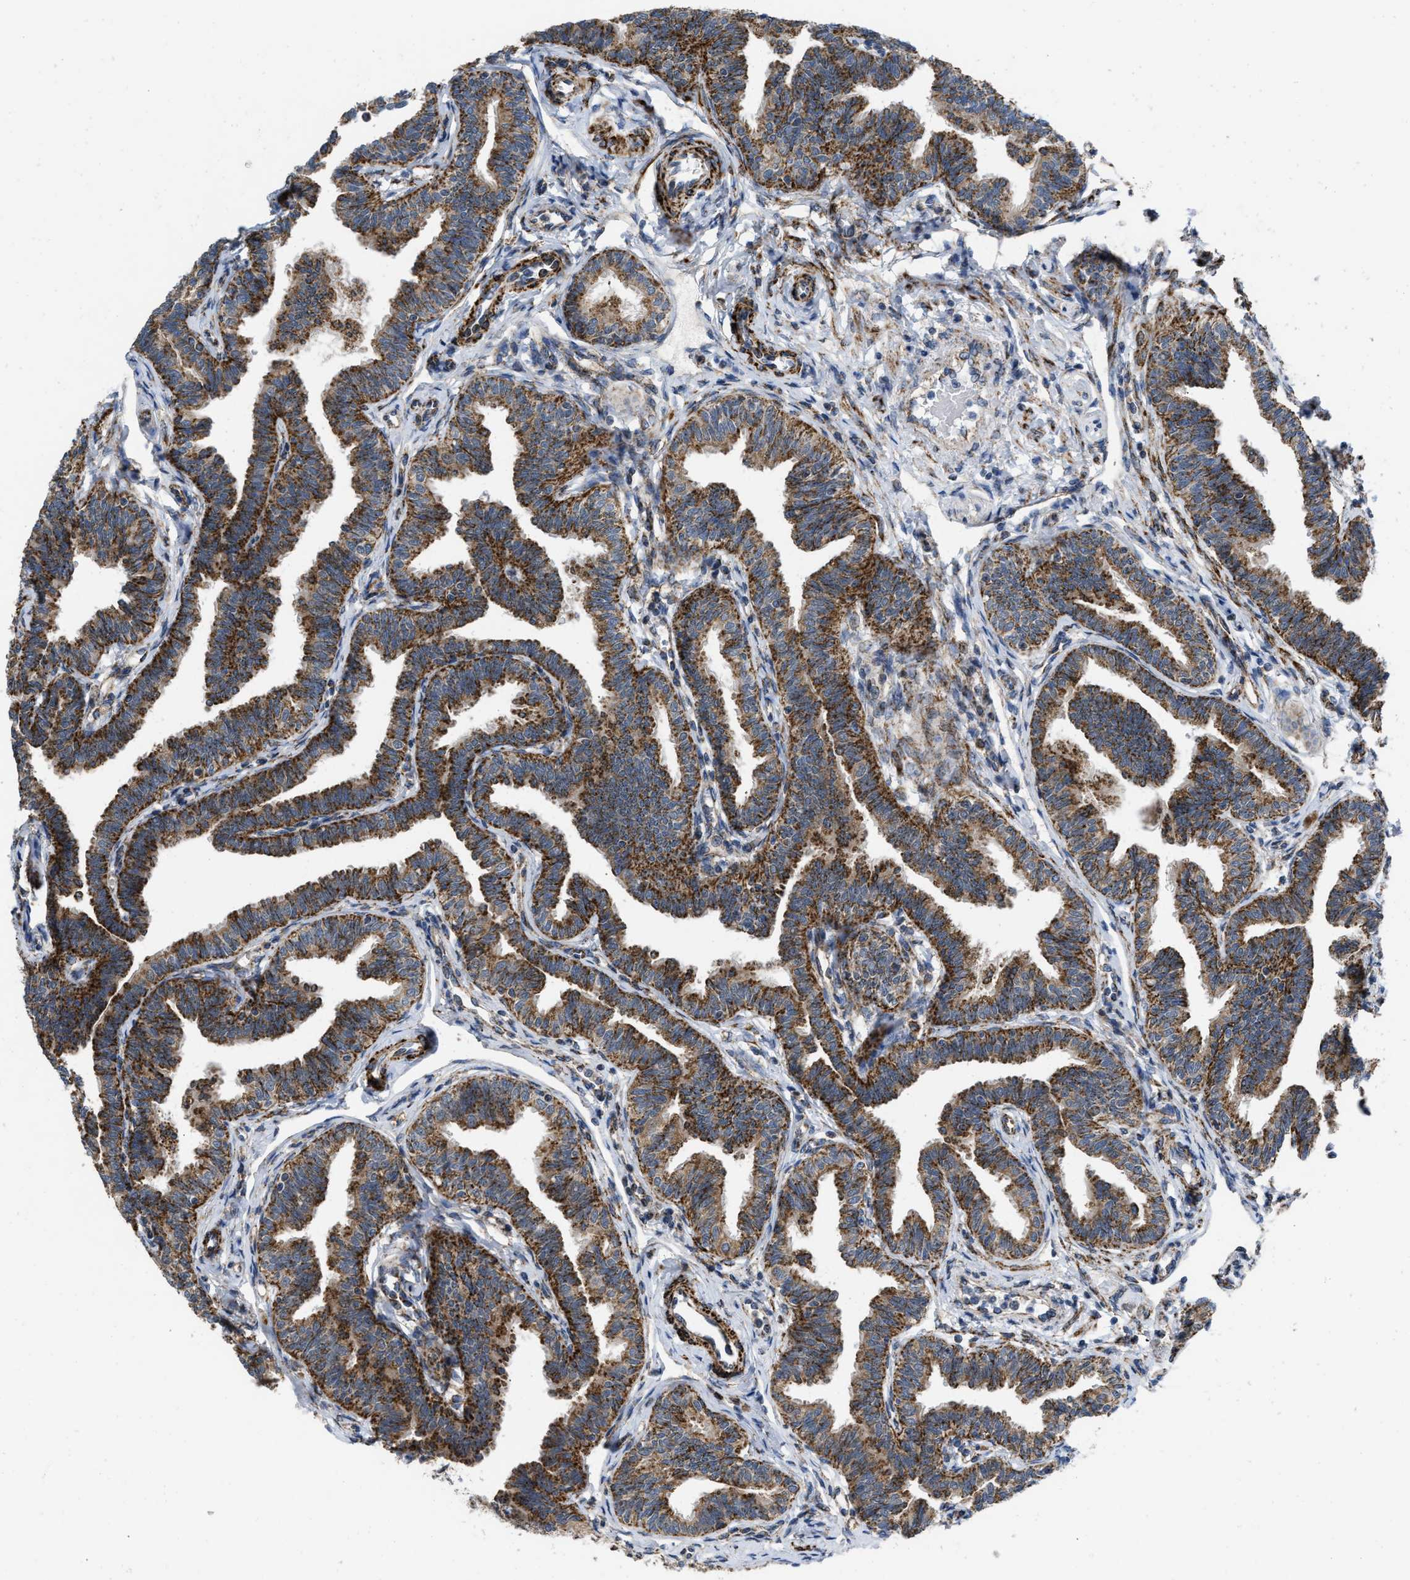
{"staining": {"intensity": "strong", "quantity": ">75%", "location": "cytoplasmic/membranous"}, "tissue": "fallopian tube", "cell_type": "Glandular cells", "image_type": "normal", "snomed": [{"axis": "morphology", "description": "Normal tissue, NOS"}, {"axis": "topography", "description": "Fallopian tube"}, {"axis": "topography", "description": "Ovary"}], "caption": "Immunohistochemistry (IHC) of benign human fallopian tube displays high levels of strong cytoplasmic/membranous positivity in about >75% of glandular cells.", "gene": "AKAP1", "patient": {"sex": "female", "age": 23}}